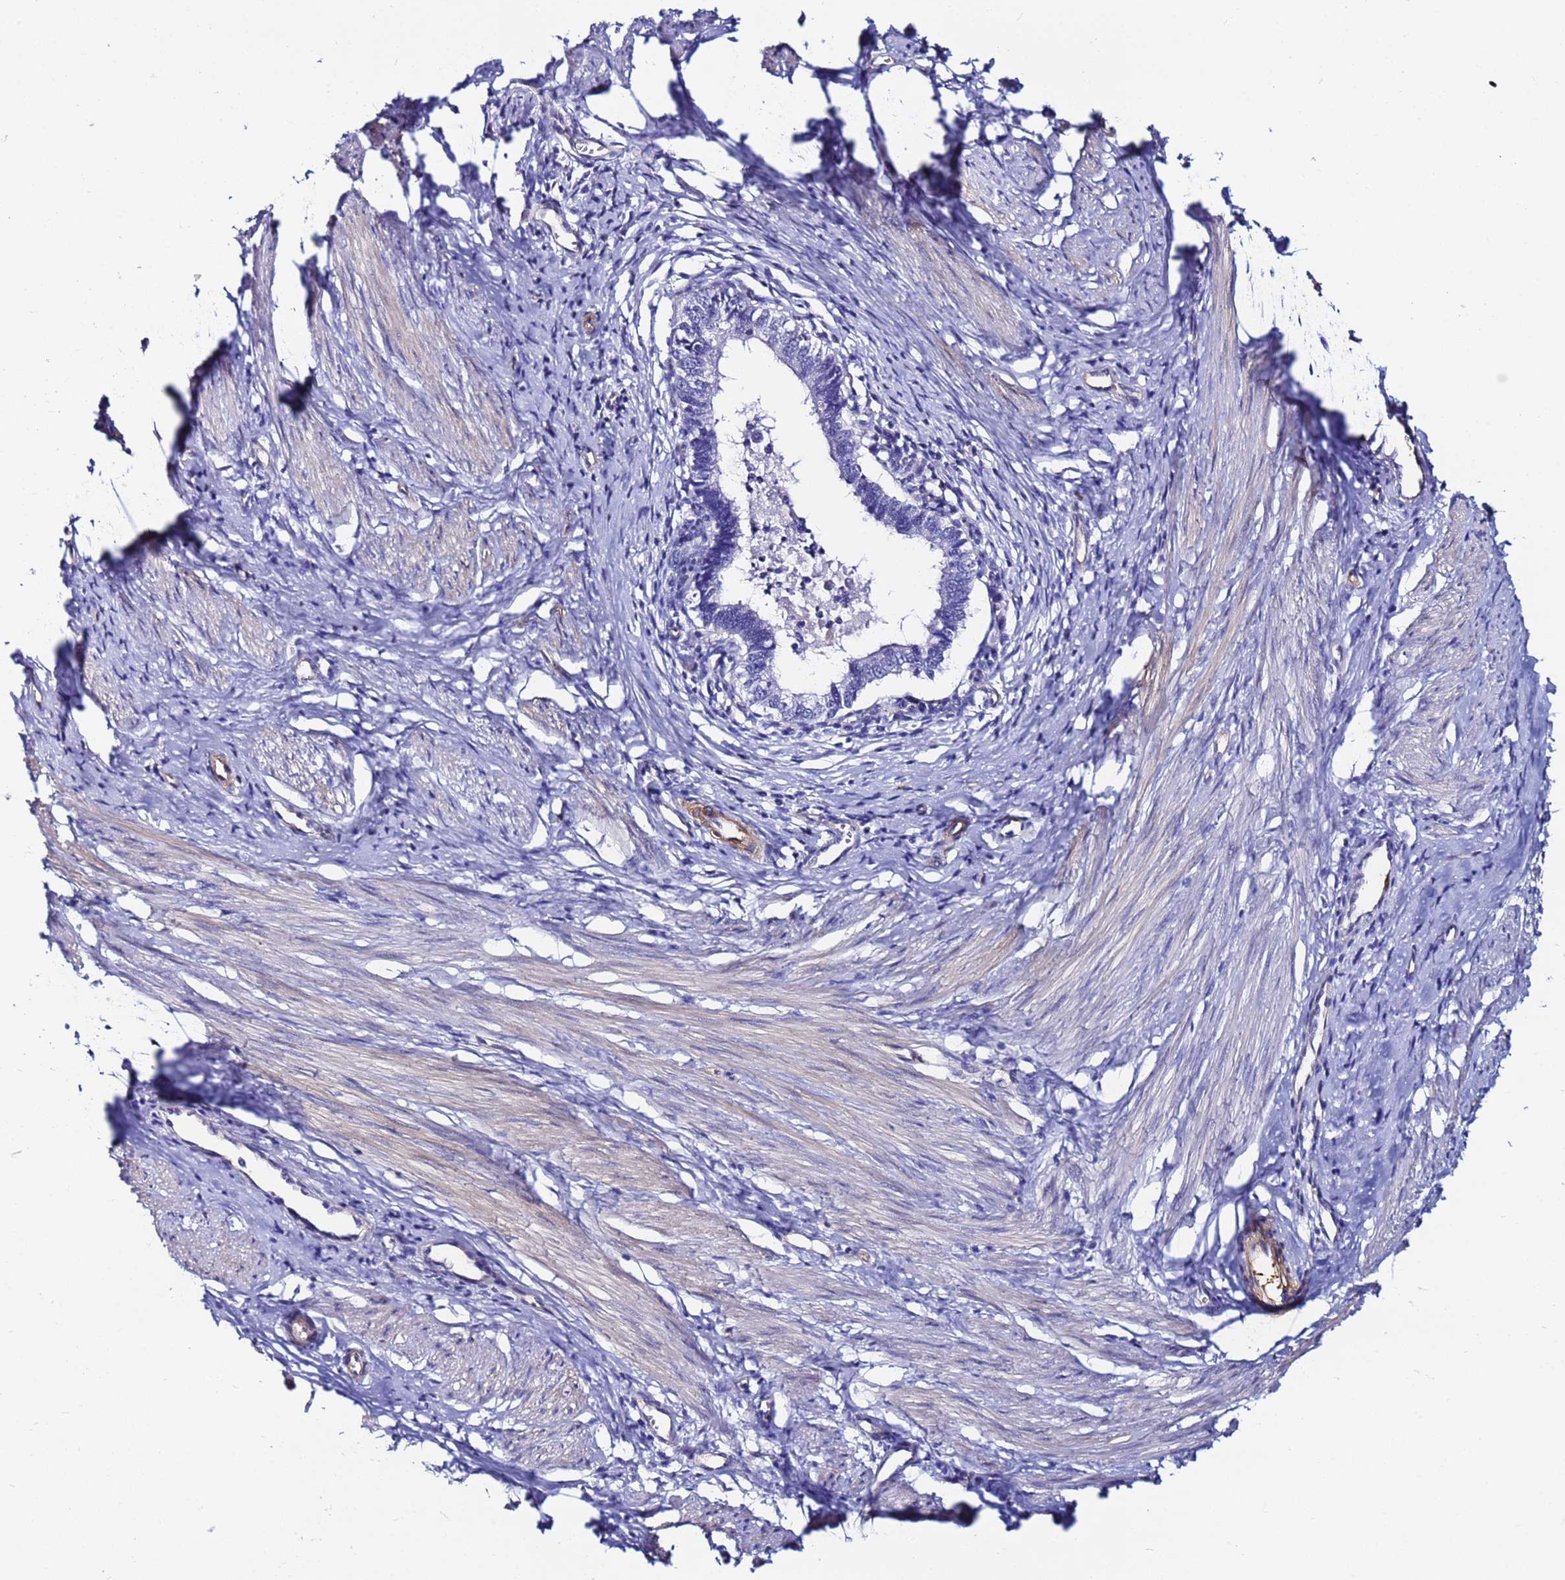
{"staining": {"intensity": "negative", "quantity": "none", "location": "none"}, "tissue": "cervical cancer", "cell_type": "Tumor cells", "image_type": "cancer", "snomed": [{"axis": "morphology", "description": "Adenocarcinoma, NOS"}, {"axis": "topography", "description": "Cervix"}], "caption": "Immunohistochemistry (IHC) micrograph of human cervical cancer (adenocarcinoma) stained for a protein (brown), which demonstrates no staining in tumor cells.", "gene": "DEFB104A", "patient": {"sex": "female", "age": 36}}